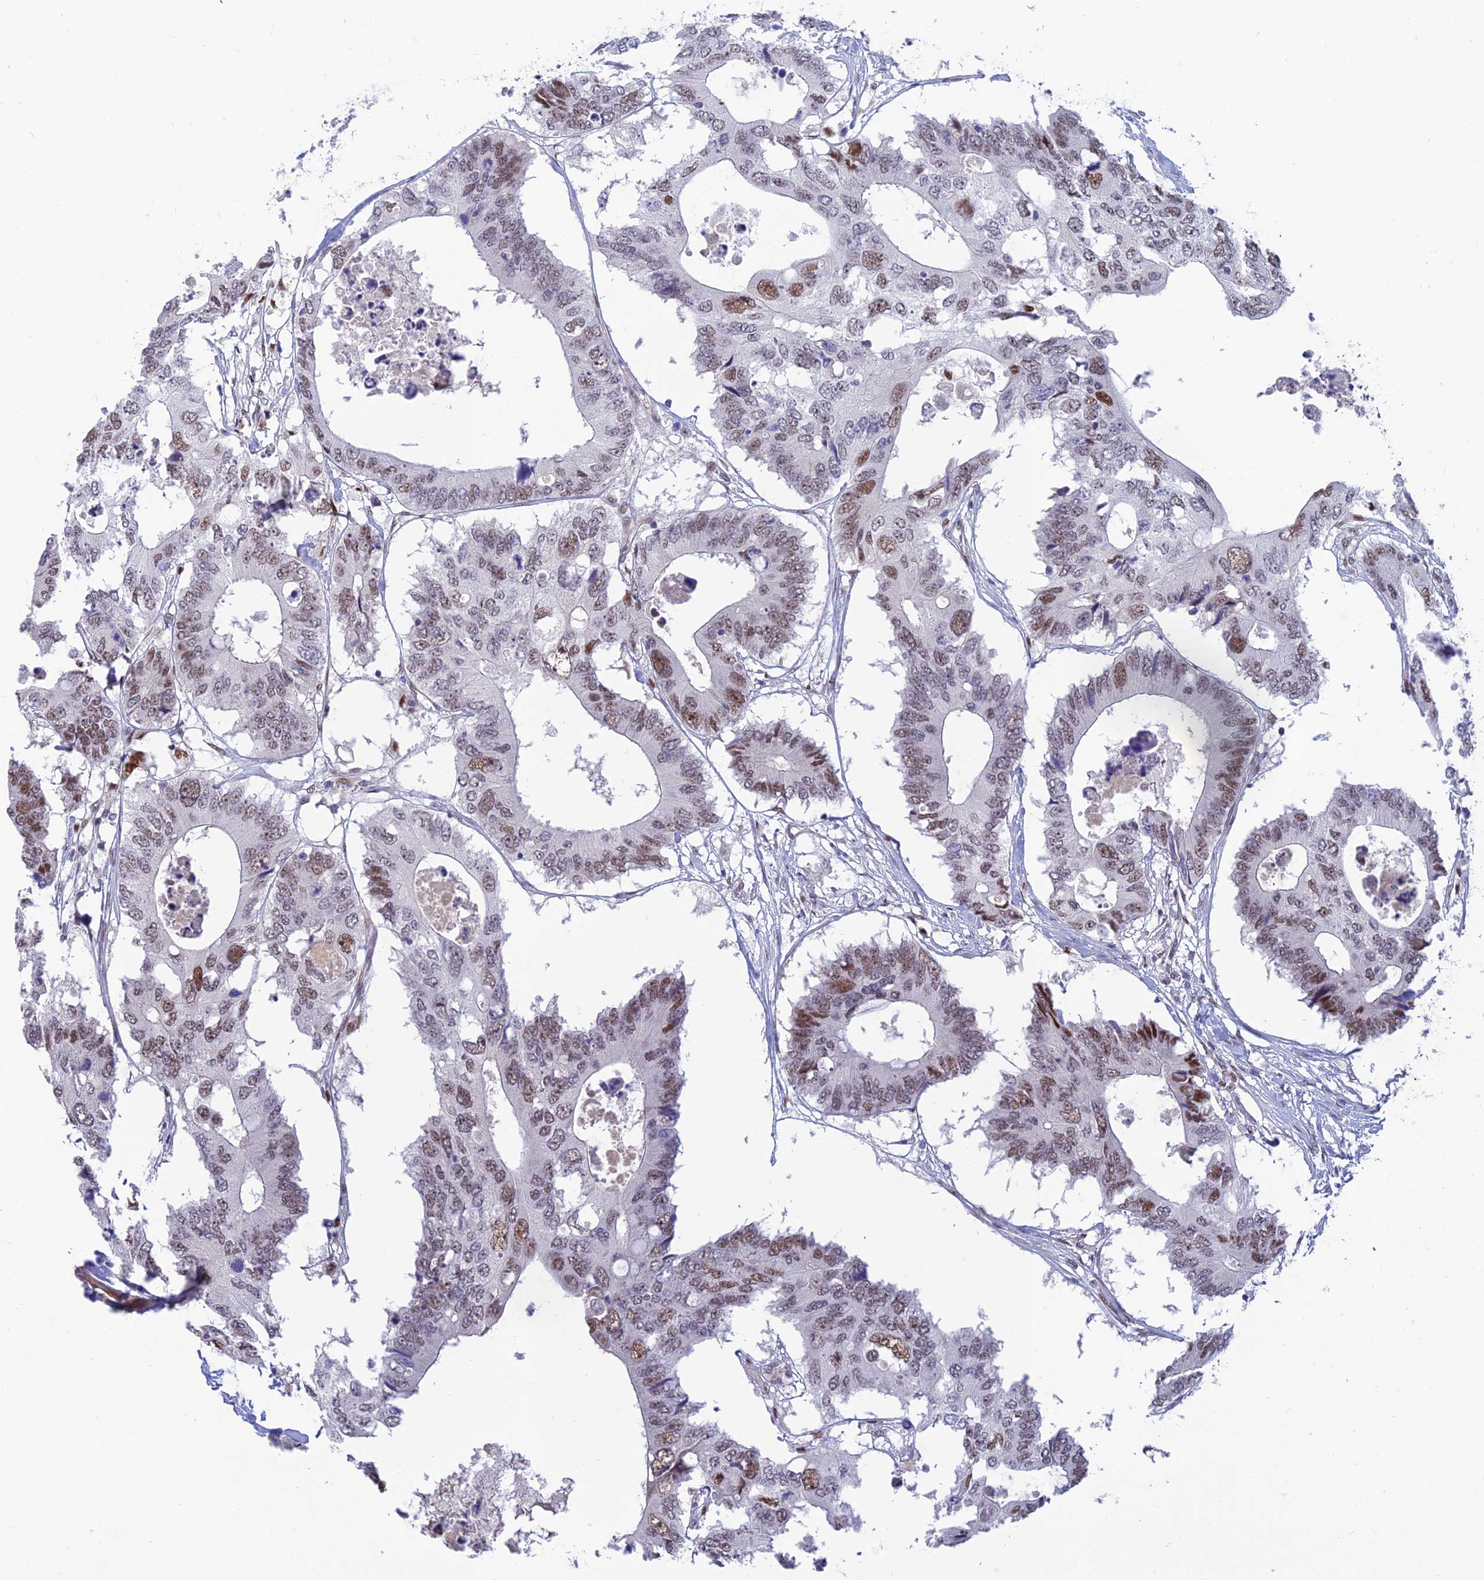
{"staining": {"intensity": "moderate", "quantity": "25%-75%", "location": "nuclear"}, "tissue": "colorectal cancer", "cell_type": "Tumor cells", "image_type": "cancer", "snomed": [{"axis": "morphology", "description": "Adenocarcinoma, NOS"}, {"axis": "topography", "description": "Colon"}], "caption": "Human colorectal cancer stained for a protein (brown) displays moderate nuclear positive positivity in about 25%-75% of tumor cells.", "gene": "CLK4", "patient": {"sex": "male", "age": 71}}